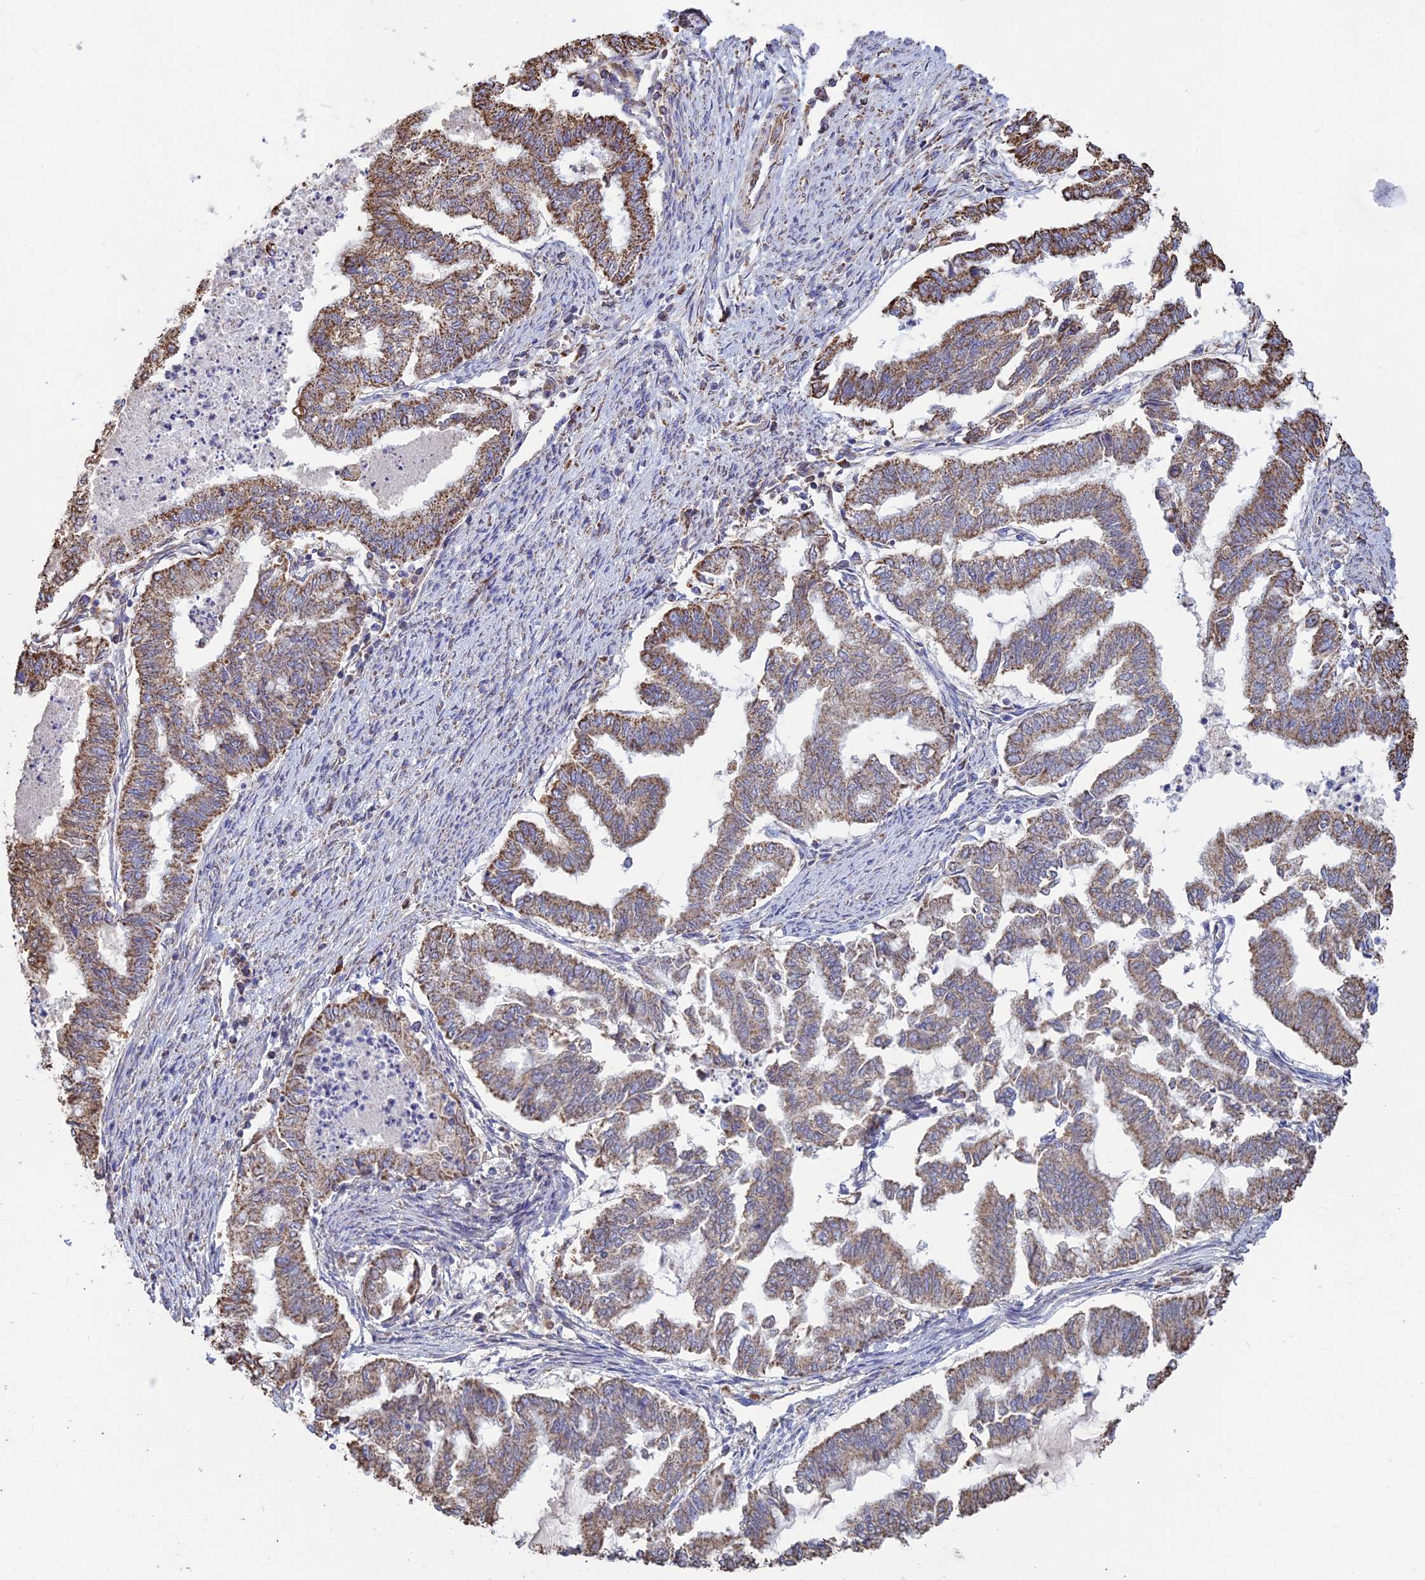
{"staining": {"intensity": "moderate", "quantity": ">75%", "location": "cytoplasmic/membranous"}, "tissue": "endometrial cancer", "cell_type": "Tumor cells", "image_type": "cancer", "snomed": [{"axis": "morphology", "description": "Adenocarcinoma, NOS"}, {"axis": "topography", "description": "Endometrium"}], "caption": "Human endometrial adenocarcinoma stained with a protein marker exhibits moderate staining in tumor cells.", "gene": "OR2W3", "patient": {"sex": "female", "age": 79}}